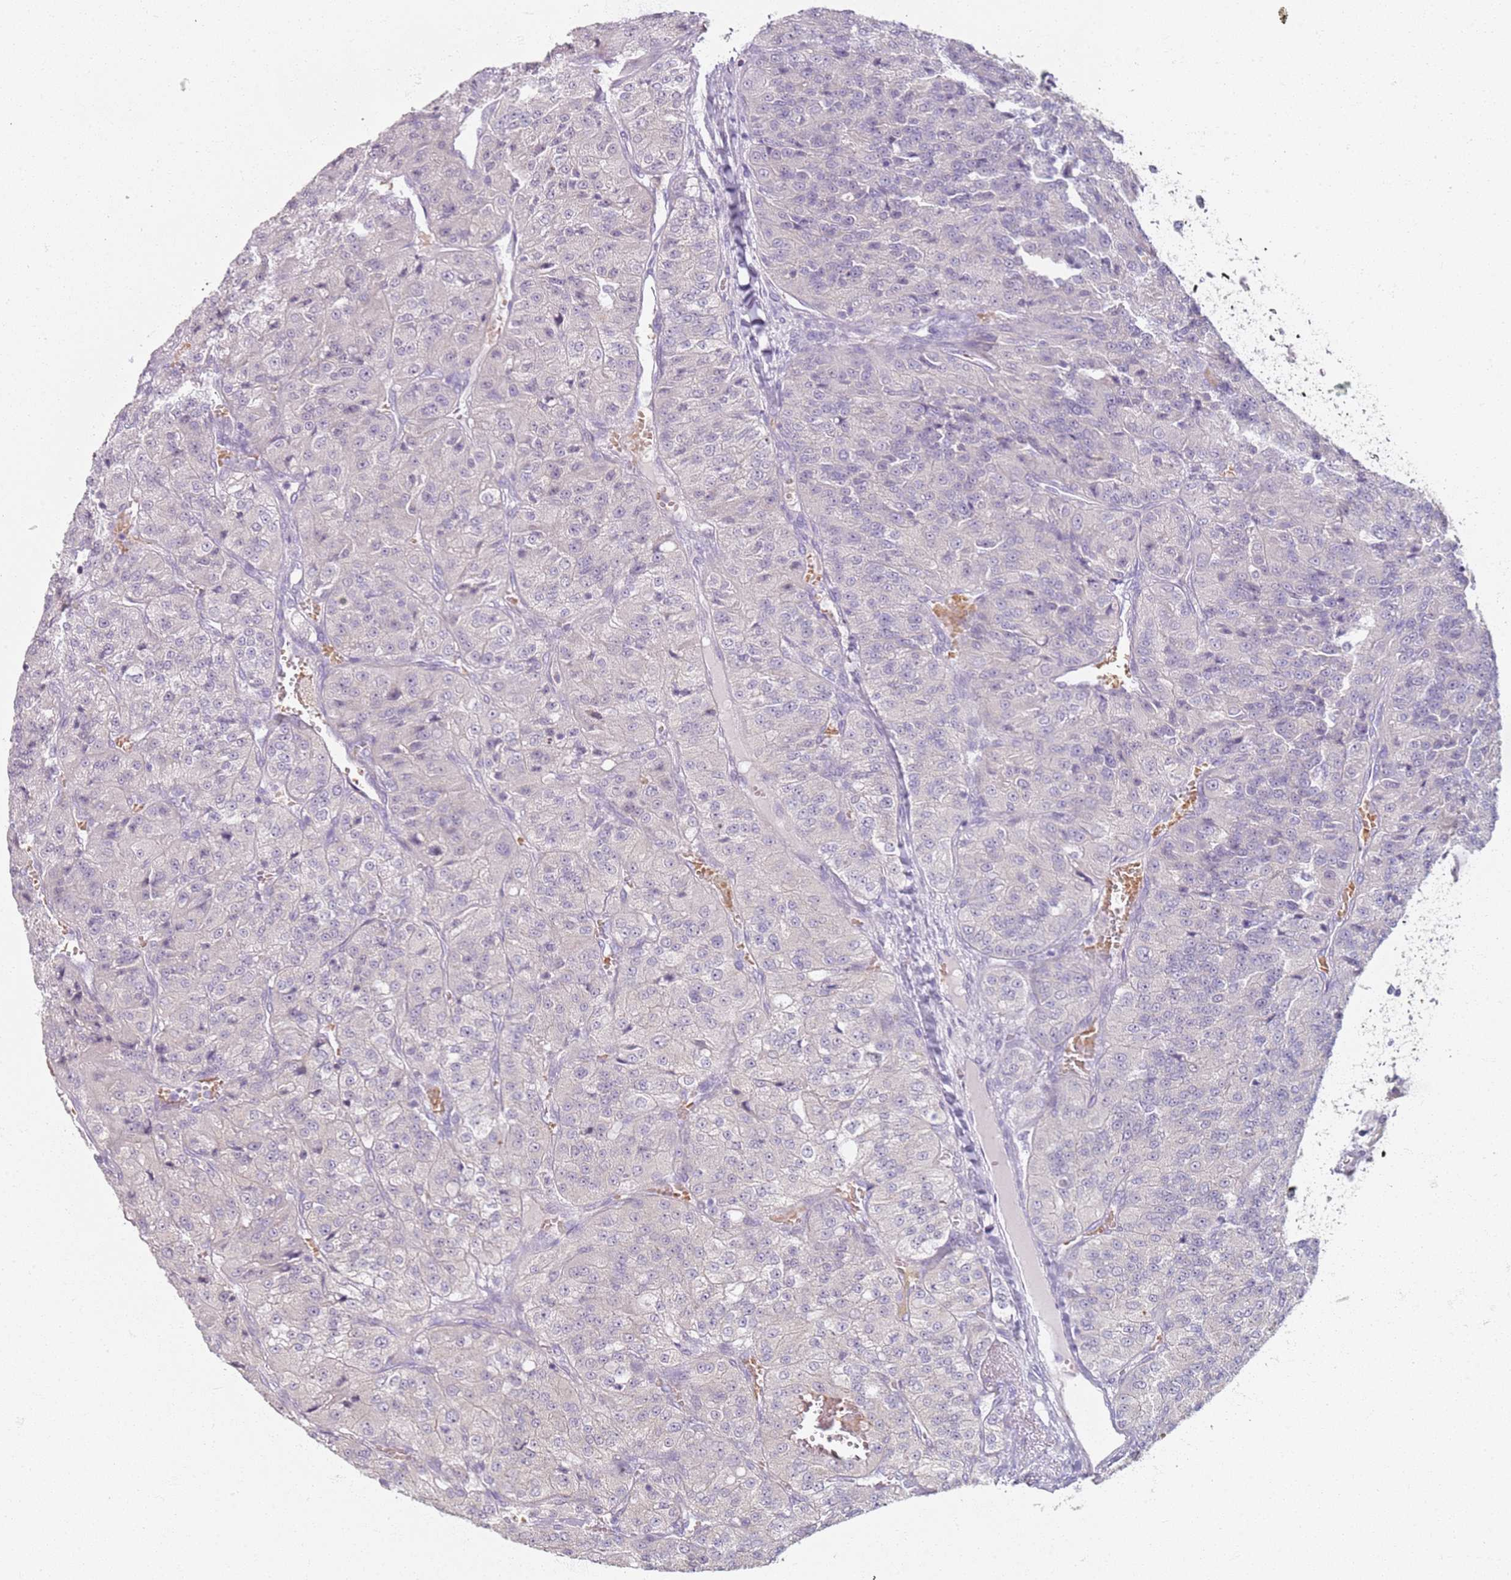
{"staining": {"intensity": "negative", "quantity": "none", "location": "none"}, "tissue": "renal cancer", "cell_type": "Tumor cells", "image_type": "cancer", "snomed": [{"axis": "morphology", "description": "Adenocarcinoma, NOS"}, {"axis": "topography", "description": "Kidney"}], "caption": "Immunohistochemistry (IHC) micrograph of neoplastic tissue: human renal cancer stained with DAB (3,3'-diaminobenzidine) reveals no significant protein expression in tumor cells.", "gene": "CD40LG", "patient": {"sex": "female", "age": 63}}